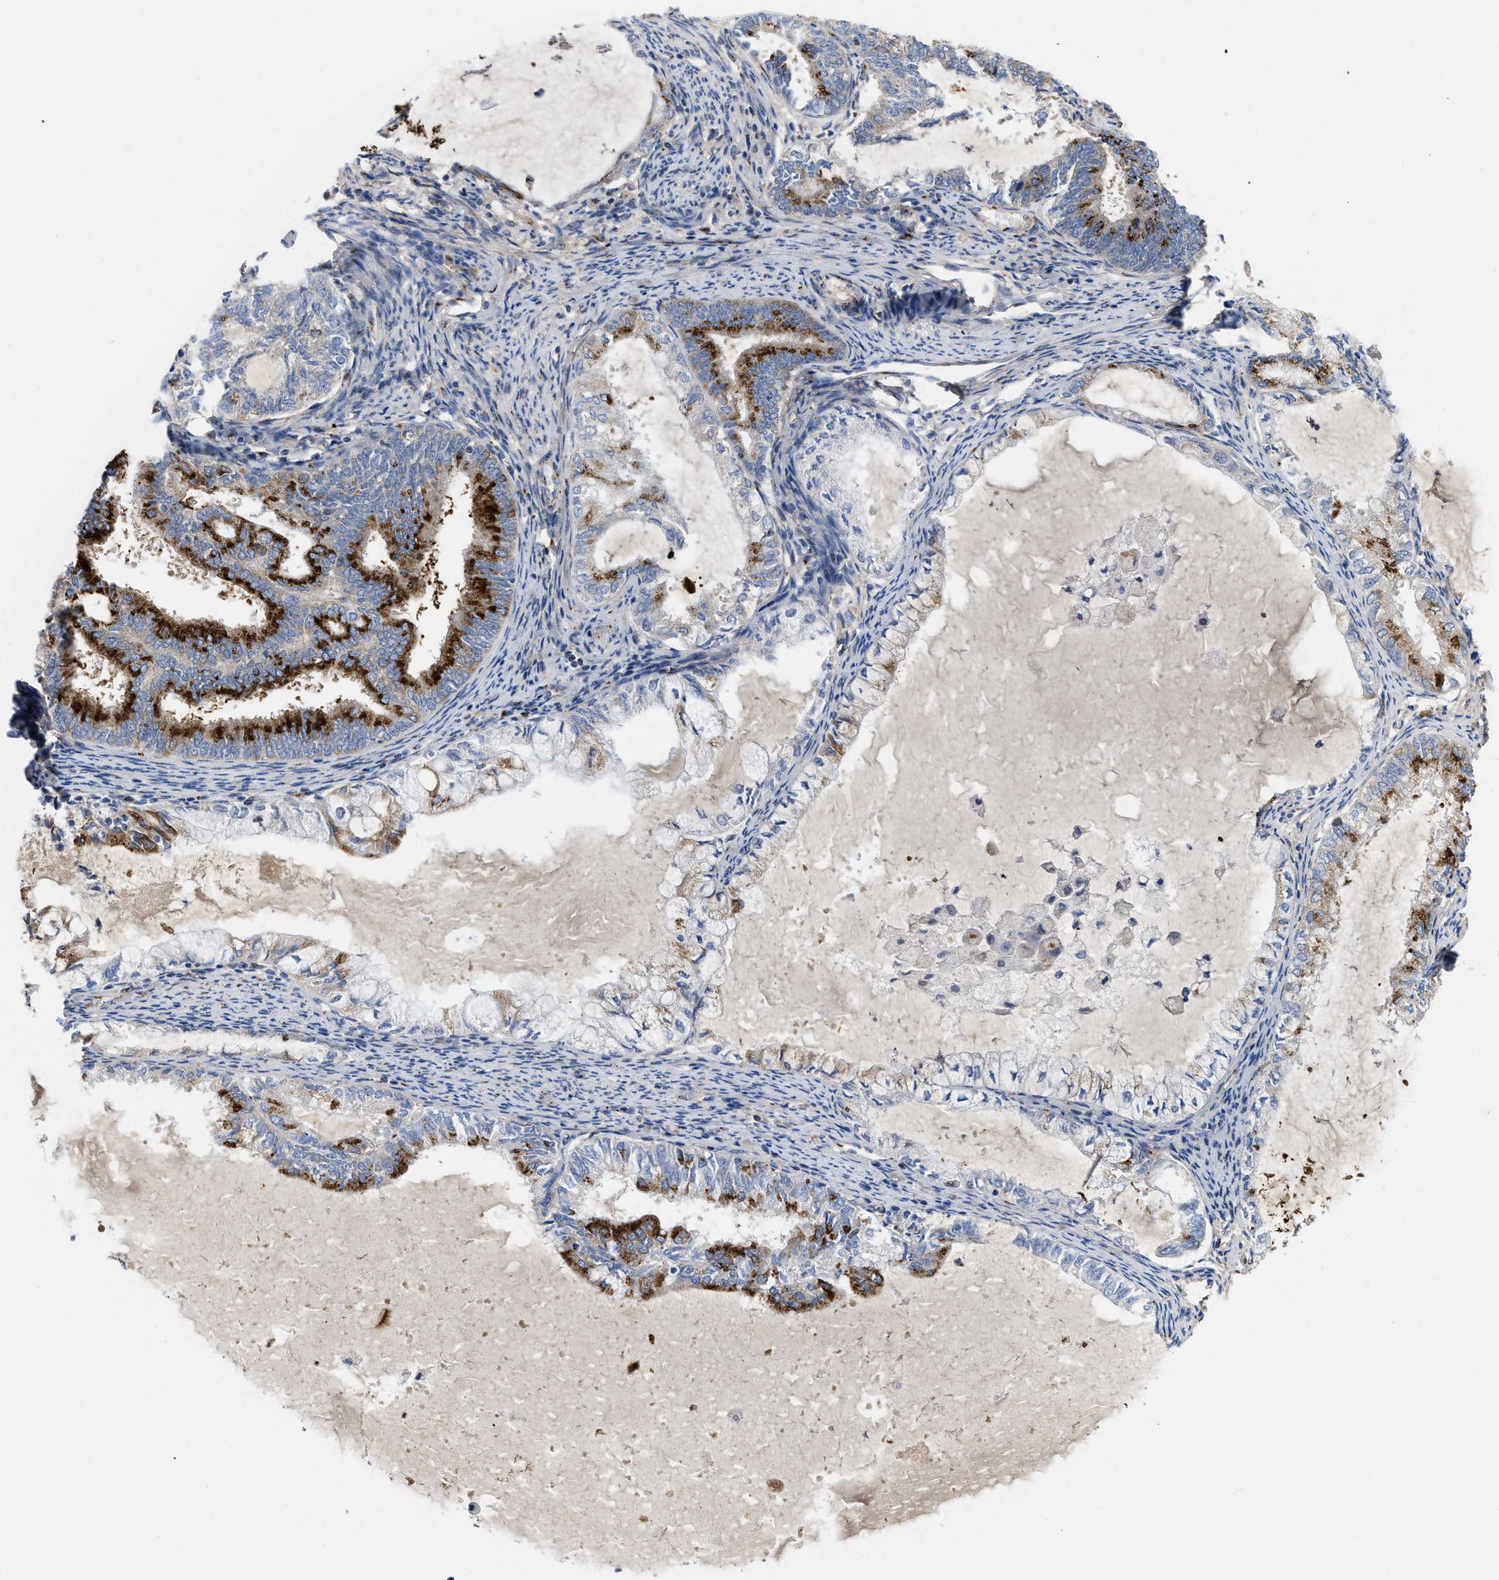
{"staining": {"intensity": "strong", "quantity": "25%-75%", "location": "cytoplasmic/membranous"}, "tissue": "endometrial cancer", "cell_type": "Tumor cells", "image_type": "cancer", "snomed": [{"axis": "morphology", "description": "Adenocarcinoma, NOS"}, {"axis": "topography", "description": "Endometrium"}], "caption": "A high-resolution micrograph shows immunohistochemistry (IHC) staining of endometrial cancer, which displays strong cytoplasmic/membranous expression in about 25%-75% of tumor cells.", "gene": "ZNF70", "patient": {"sex": "female", "age": 86}}